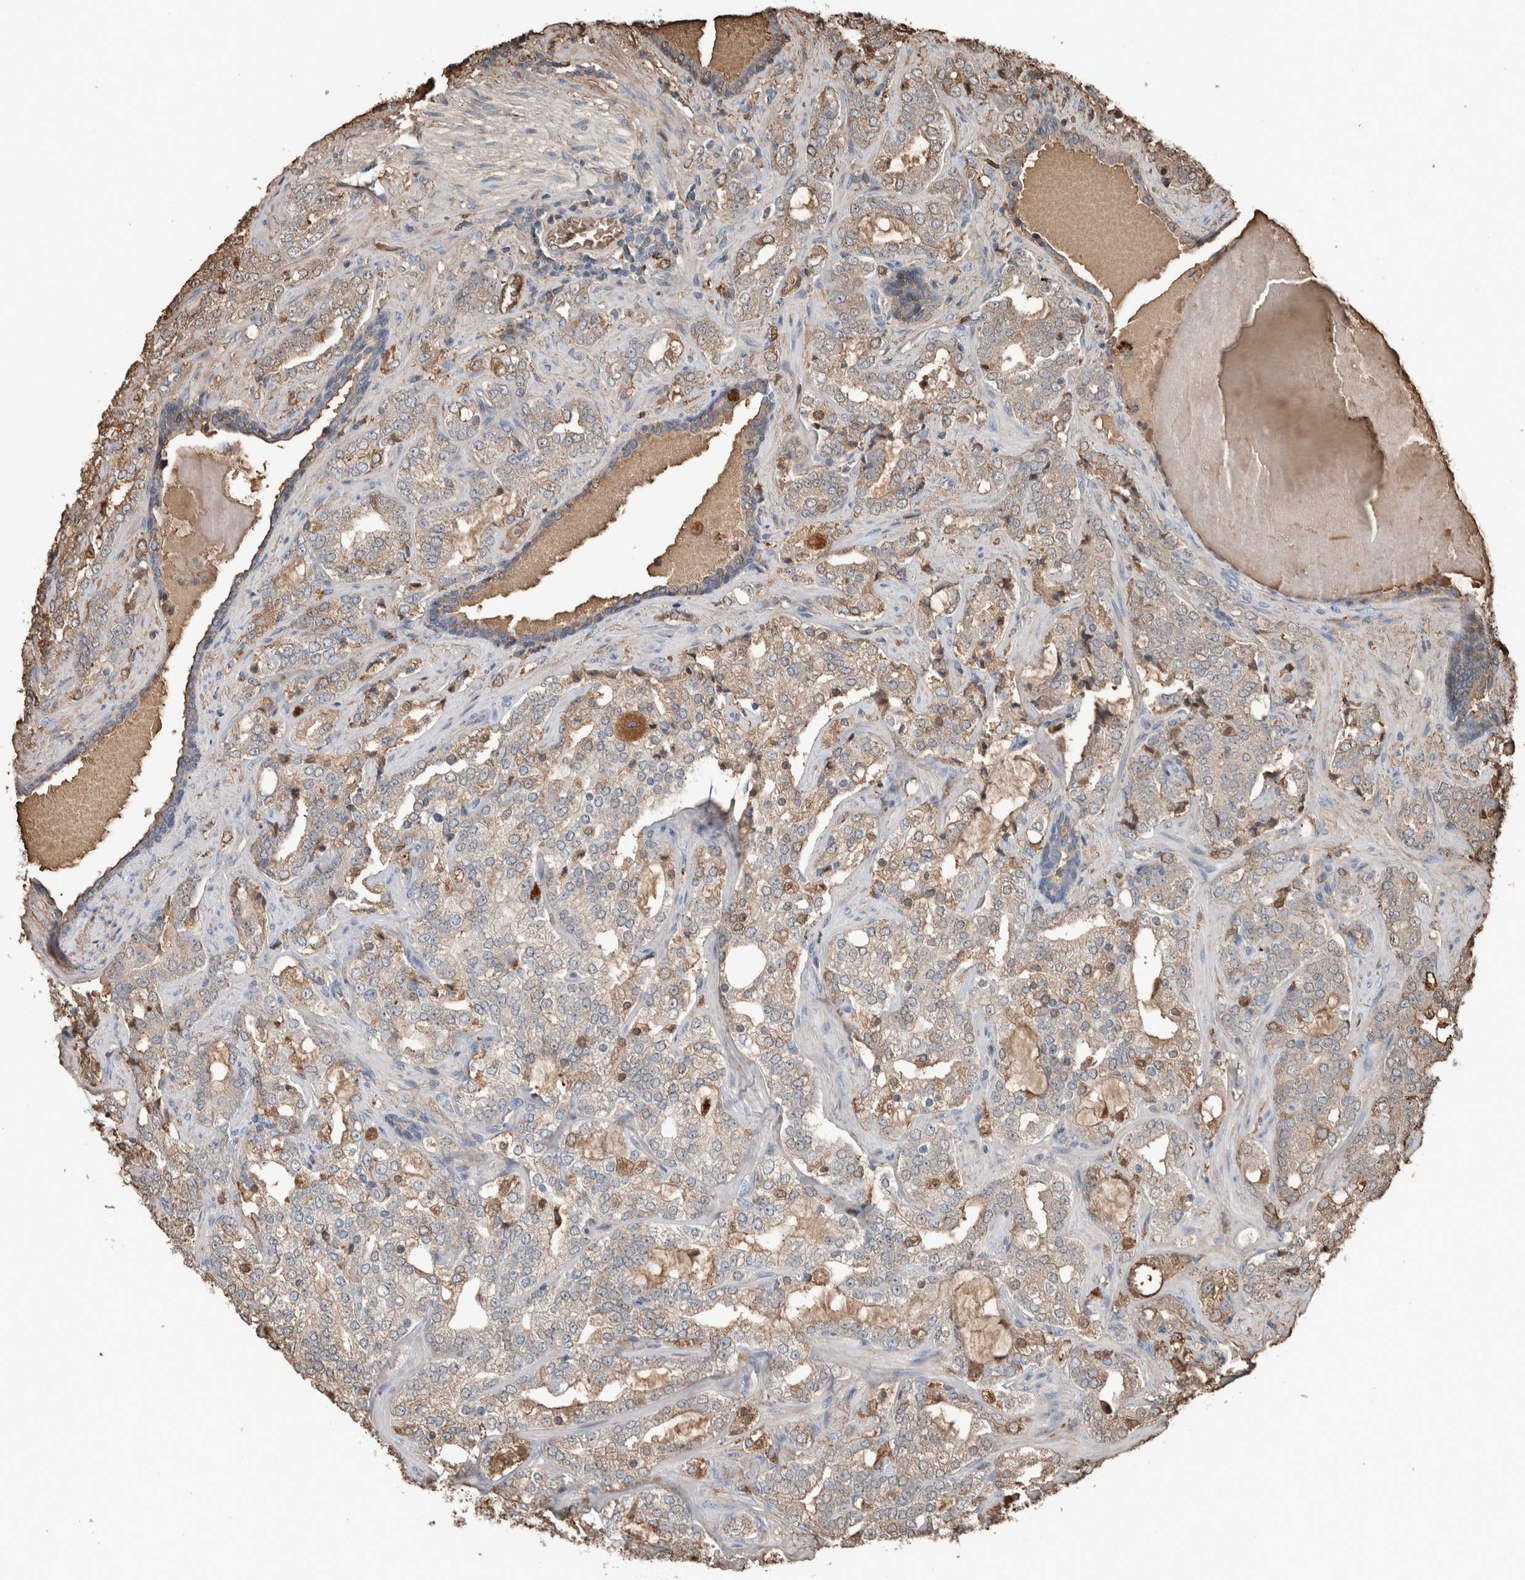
{"staining": {"intensity": "moderate", "quantity": "<25%", "location": "cytoplasmic/membranous"}, "tissue": "prostate cancer", "cell_type": "Tumor cells", "image_type": "cancer", "snomed": [{"axis": "morphology", "description": "Adenocarcinoma, High grade"}, {"axis": "topography", "description": "Prostate"}], "caption": "The micrograph shows a brown stain indicating the presence of a protein in the cytoplasmic/membranous of tumor cells in prostate cancer (high-grade adenocarcinoma).", "gene": "USP34", "patient": {"sex": "male", "age": 64}}